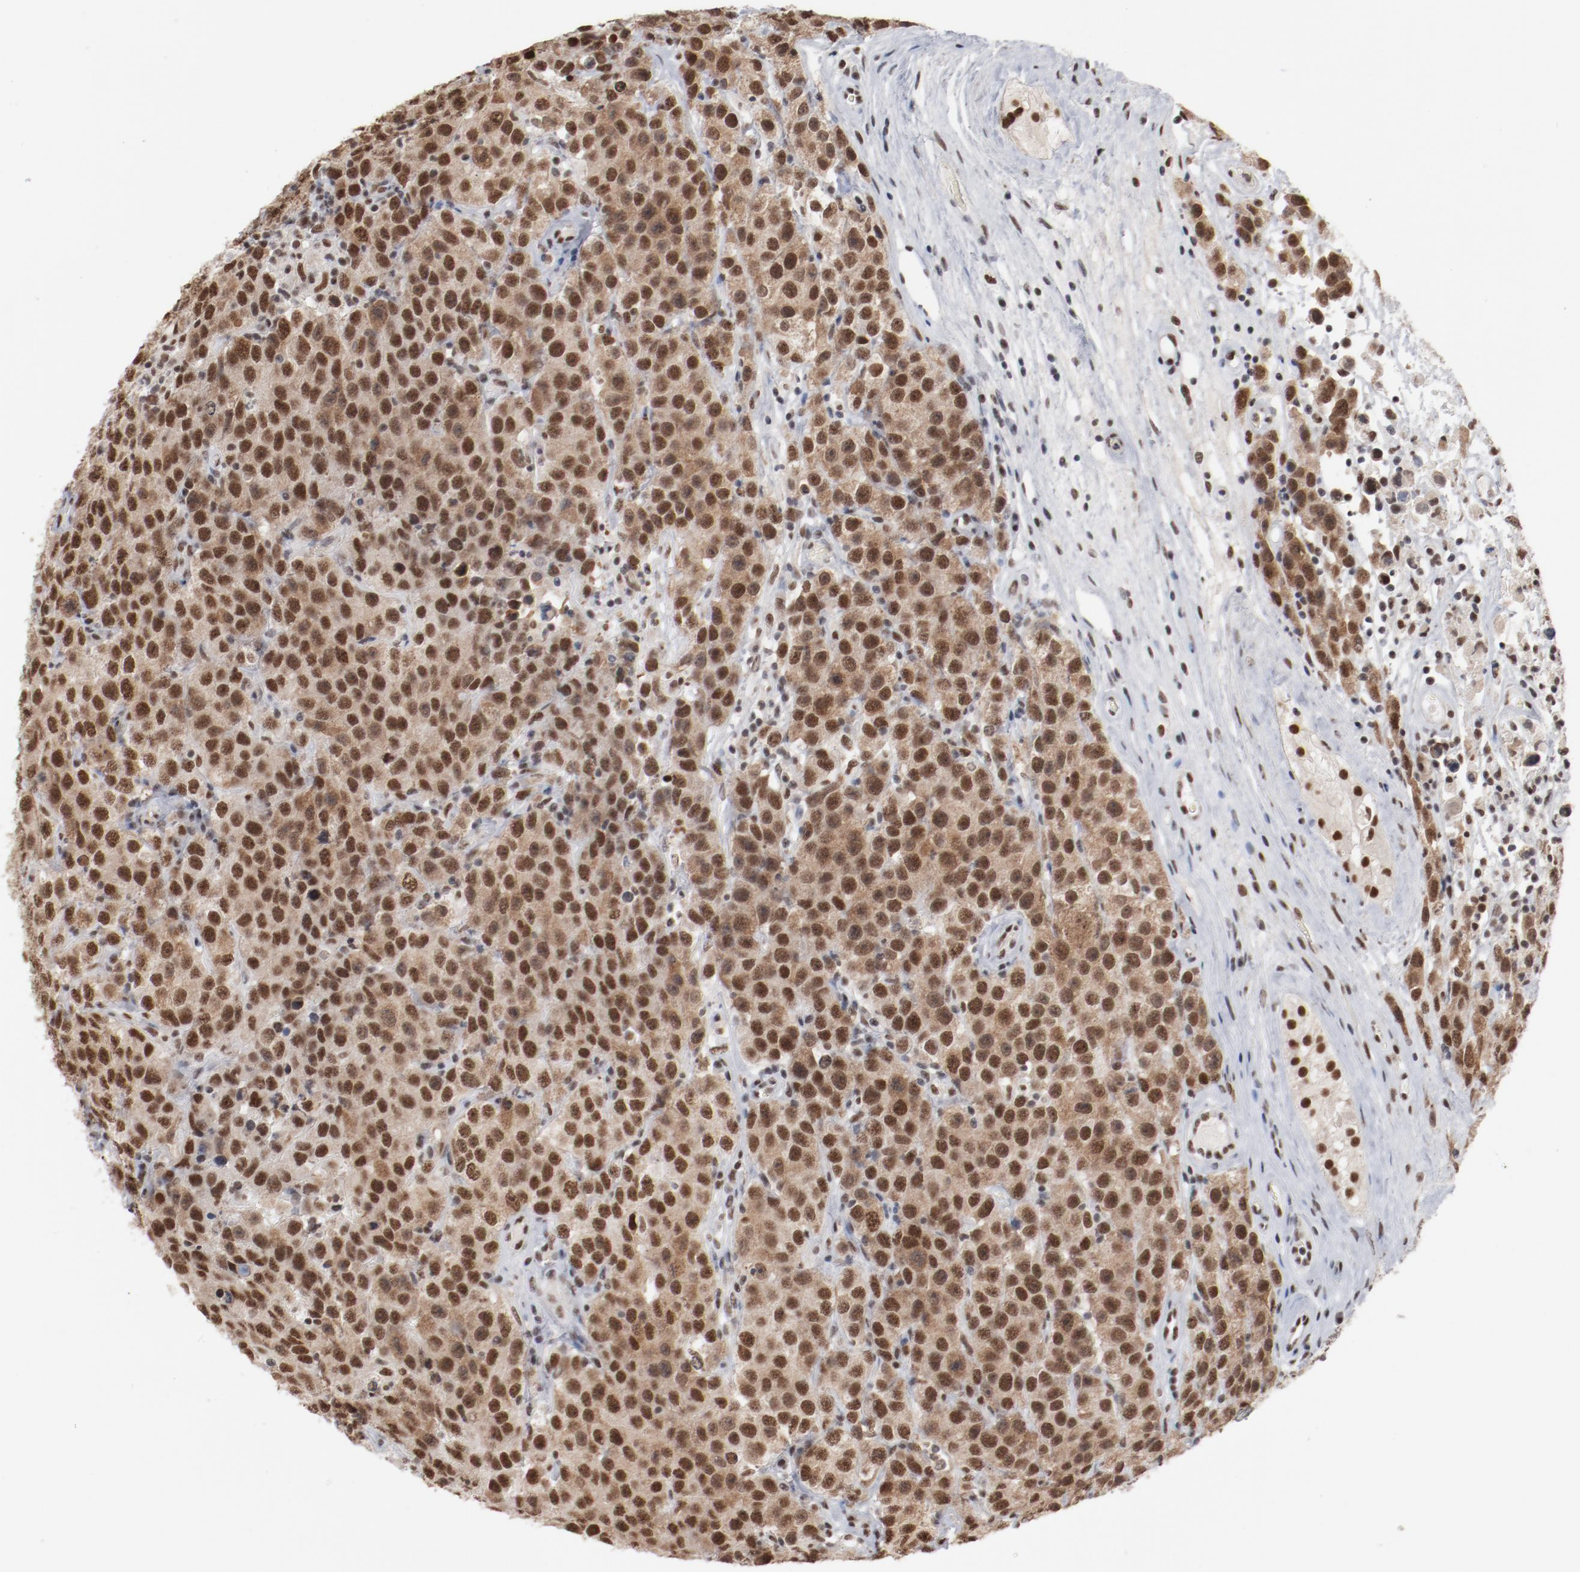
{"staining": {"intensity": "moderate", "quantity": ">75%", "location": "cytoplasmic/membranous,nuclear"}, "tissue": "testis cancer", "cell_type": "Tumor cells", "image_type": "cancer", "snomed": [{"axis": "morphology", "description": "Seminoma, NOS"}, {"axis": "topography", "description": "Testis"}], "caption": "The image exhibits a brown stain indicating the presence of a protein in the cytoplasmic/membranous and nuclear of tumor cells in testis seminoma.", "gene": "BUB3", "patient": {"sex": "male", "age": 52}}